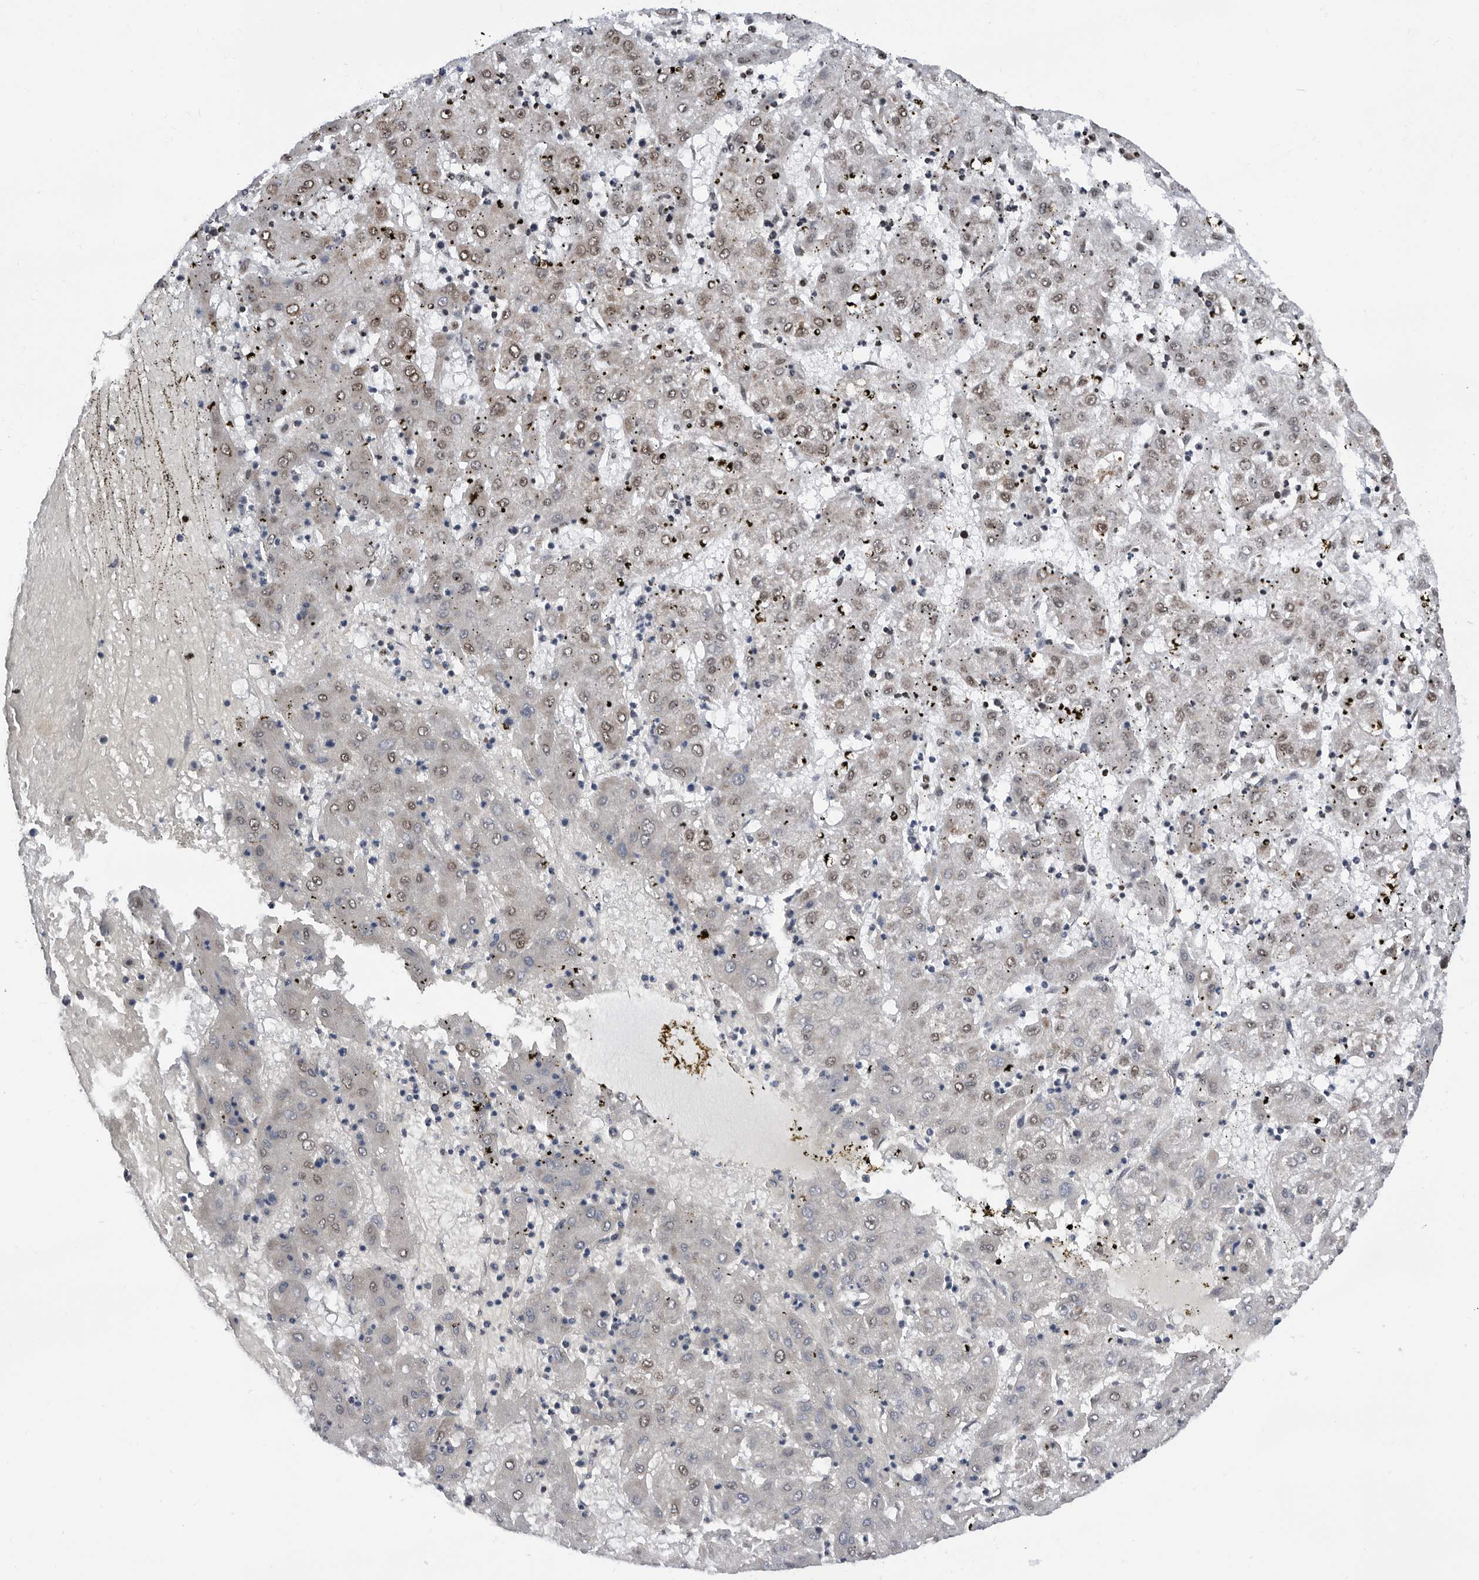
{"staining": {"intensity": "weak", "quantity": "25%-75%", "location": "nuclear"}, "tissue": "liver cancer", "cell_type": "Tumor cells", "image_type": "cancer", "snomed": [{"axis": "morphology", "description": "Carcinoma, Hepatocellular, NOS"}, {"axis": "topography", "description": "Liver"}], "caption": "Protein expression analysis of human hepatocellular carcinoma (liver) reveals weak nuclear staining in approximately 25%-75% of tumor cells.", "gene": "SNRNP48", "patient": {"sex": "male", "age": 72}}